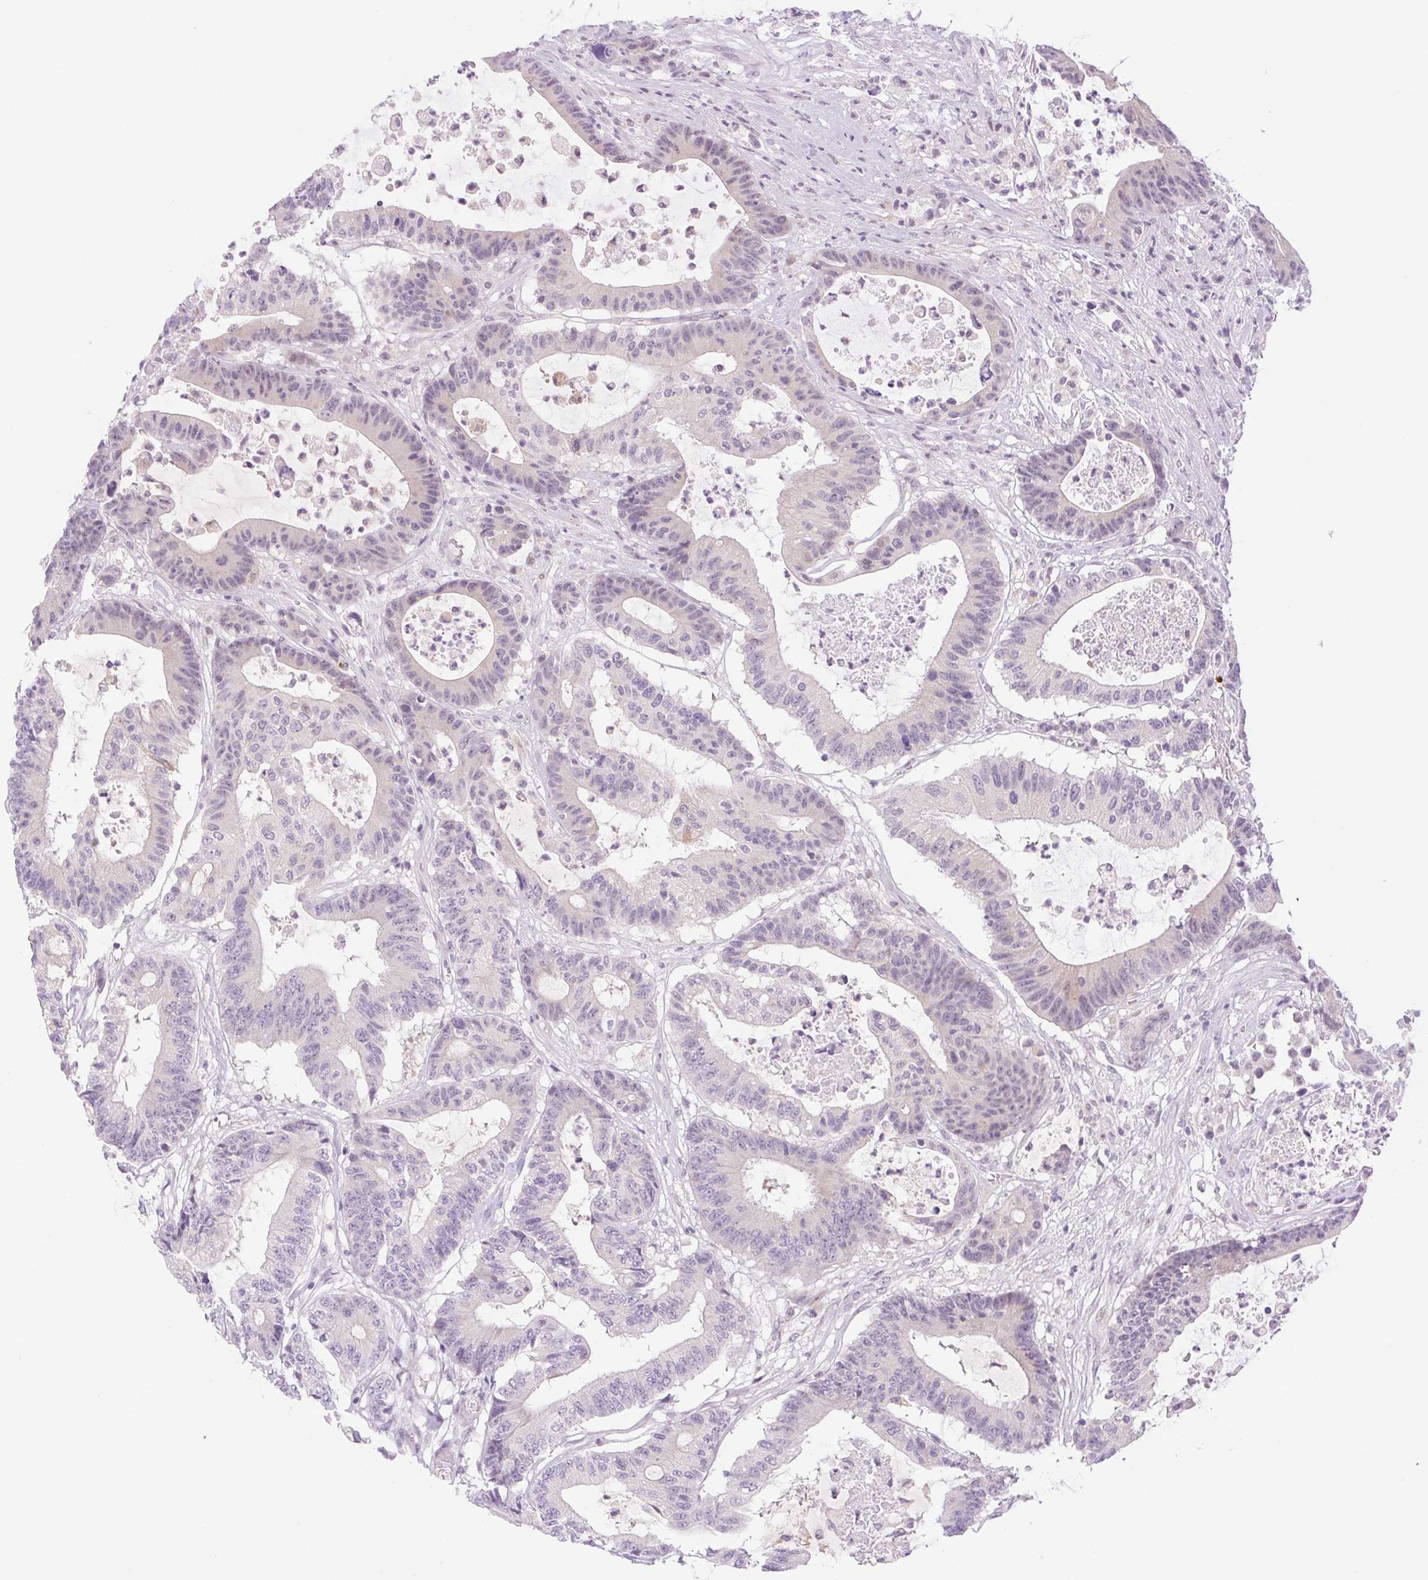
{"staining": {"intensity": "negative", "quantity": "none", "location": "none"}, "tissue": "colorectal cancer", "cell_type": "Tumor cells", "image_type": "cancer", "snomed": [{"axis": "morphology", "description": "Adenocarcinoma, NOS"}, {"axis": "topography", "description": "Colon"}], "caption": "Adenocarcinoma (colorectal) was stained to show a protein in brown. There is no significant positivity in tumor cells. (Brightfield microscopy of DAB immunohistochemistry at high magnification).", "gene": "SPRYD4", "patient": {"sex": "female", "age": 84}}